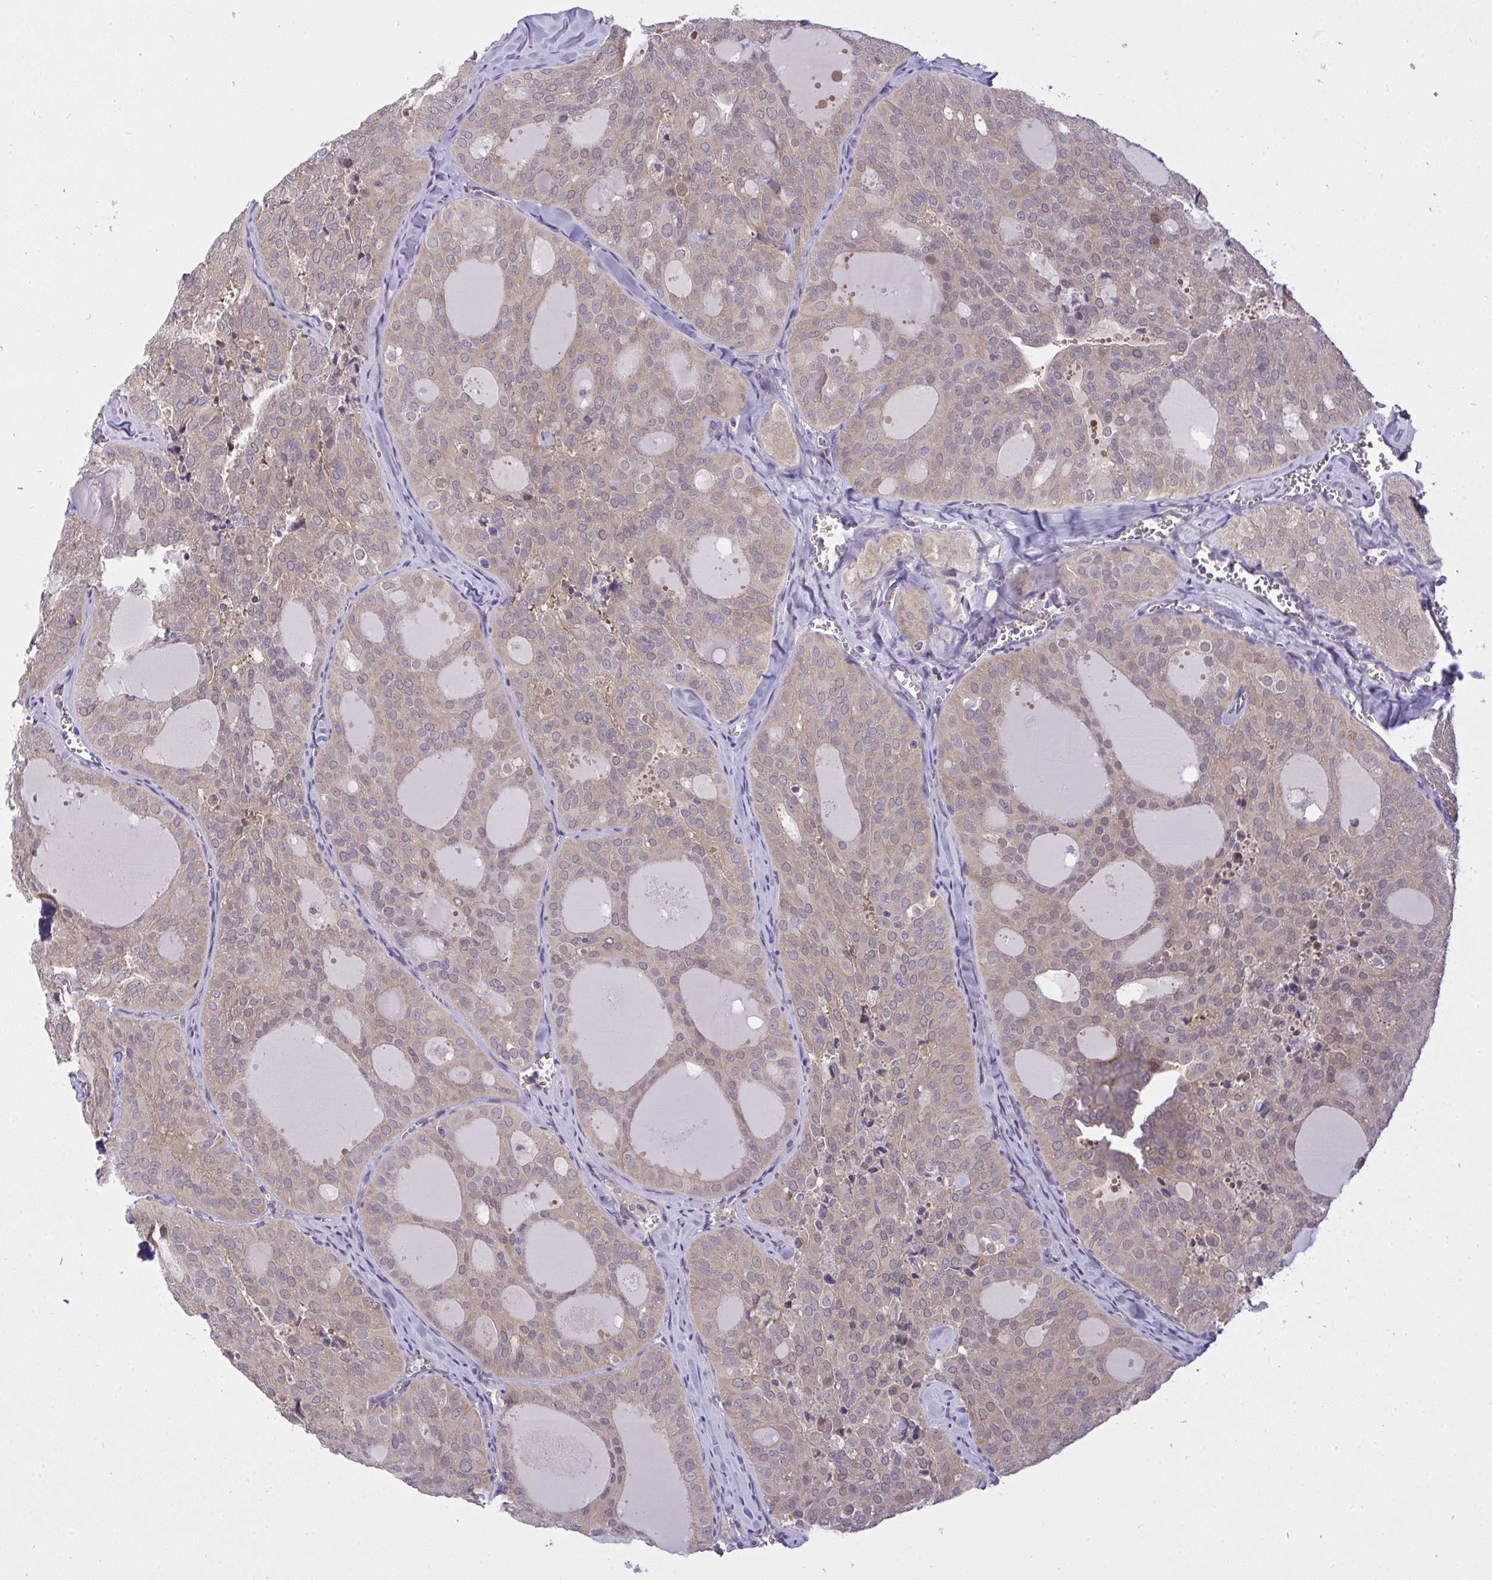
{"staining": {"intensity": "weak", "quantity": ">75%", "location": "cytoplasmic/membranous"}, "tissue": "thyroid cancer", "cell_type": "Tumor cells", "image_type": "cancer", "snomed": [{"axis": "morphology", "description": "Follicular adenoma carcinoma, NOS"}, {"axis": "topography", "description": "Thyroid gland"}], "caption": "Immunohistochemical staining of human thyroid cancer reveals low levels of weak cytoplasmic/membranous expression in approximately >75% of tumor cells.", "gene": "C19orf54", "patient": {"sex": "male", "age": 75}}